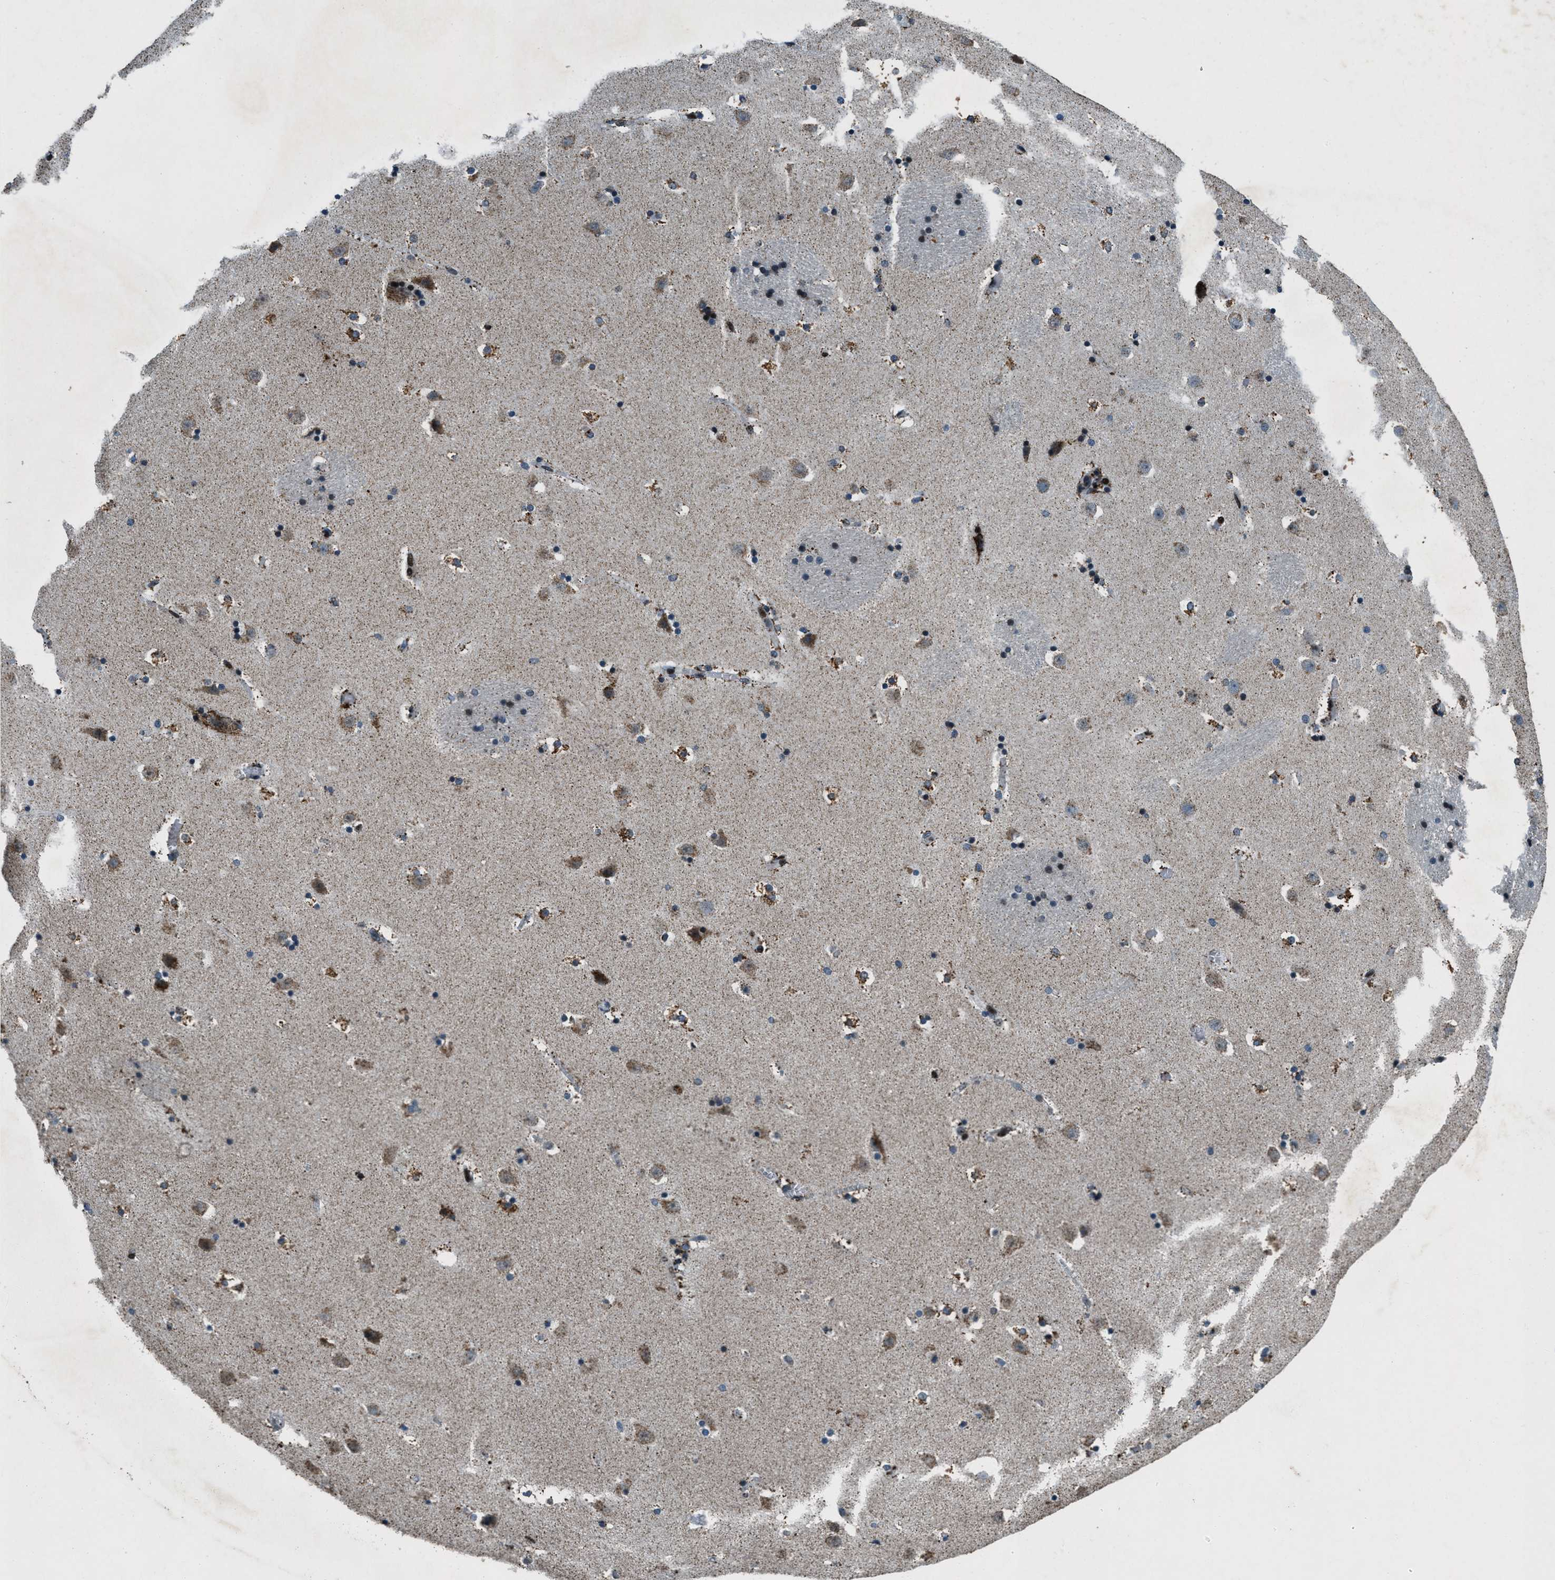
{"staining": {"intensity": "moderate", "quantity": ">75%", "location": "cytoplasmic/membranous"}, "tissue": "caudate", "cell_type": "Glial cells", "image_type": "normal", "snomed": [{"axis": "morphology", "description": "Normal tissue, NOS"}, {"axis": "topography", "description": "Lateral ventricle wall"}], "caption": "Immunohistochemical staining of unremarkable human caudate shows >75% levels of moderate cytoplasmic/membranous protein staining in approximately >75% of glial cells. The staining is performed using DAB brown chromogen to label protein expression. The nuclei are counter-stained blue using hematoxylin.", "gene": "GPC6", "patient": {"sex": "male", "age": 45}}